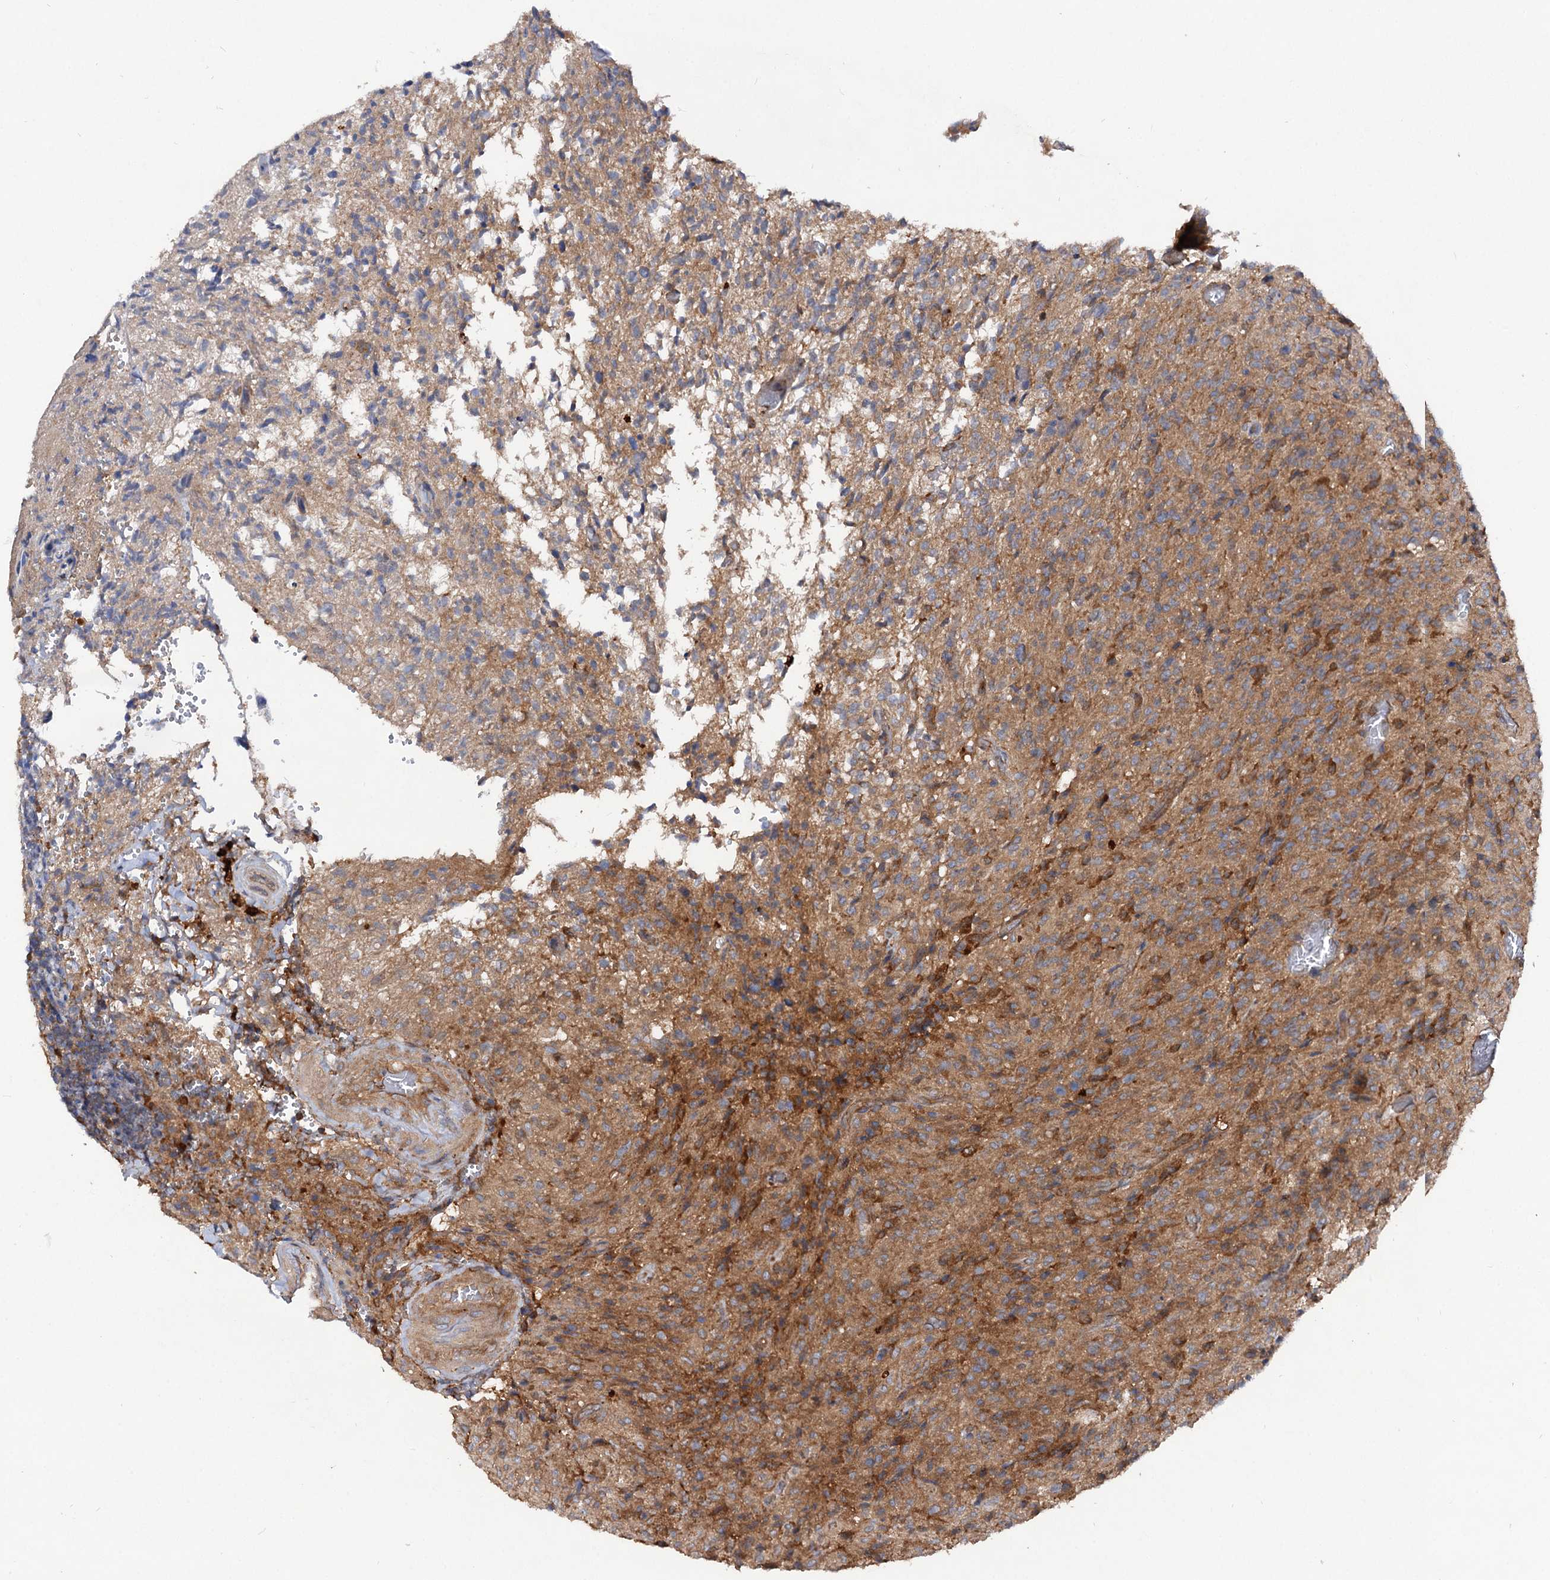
{"staining": {"intensity": "moderate", "quantity": "25%-75%", "location": "cytoplasmic/membranous"}, "tissue": "glioma", "cell_type": "Tumor cells", "image_type": "cancer", "snomed": [{"axis": "morphology", "description": "Glioma, malignant, High grade"}, {"axis": "topography", "description": "Brain"}], "caption": "Immunohistochemistry staining of malignant high-grade glioma, which displays medium levels of moderate cytoplasmic/membranous expression in approximately 25%-75% of tumor cells indicating moderate cytoplasmic/membranous protein expression. The staining was performed using DAB (brown) for protein detection and nuclei were counterstained in hematoxylin (blue).", "gene": "VPS29", "patient": {"sex": "female", "age": 57}}